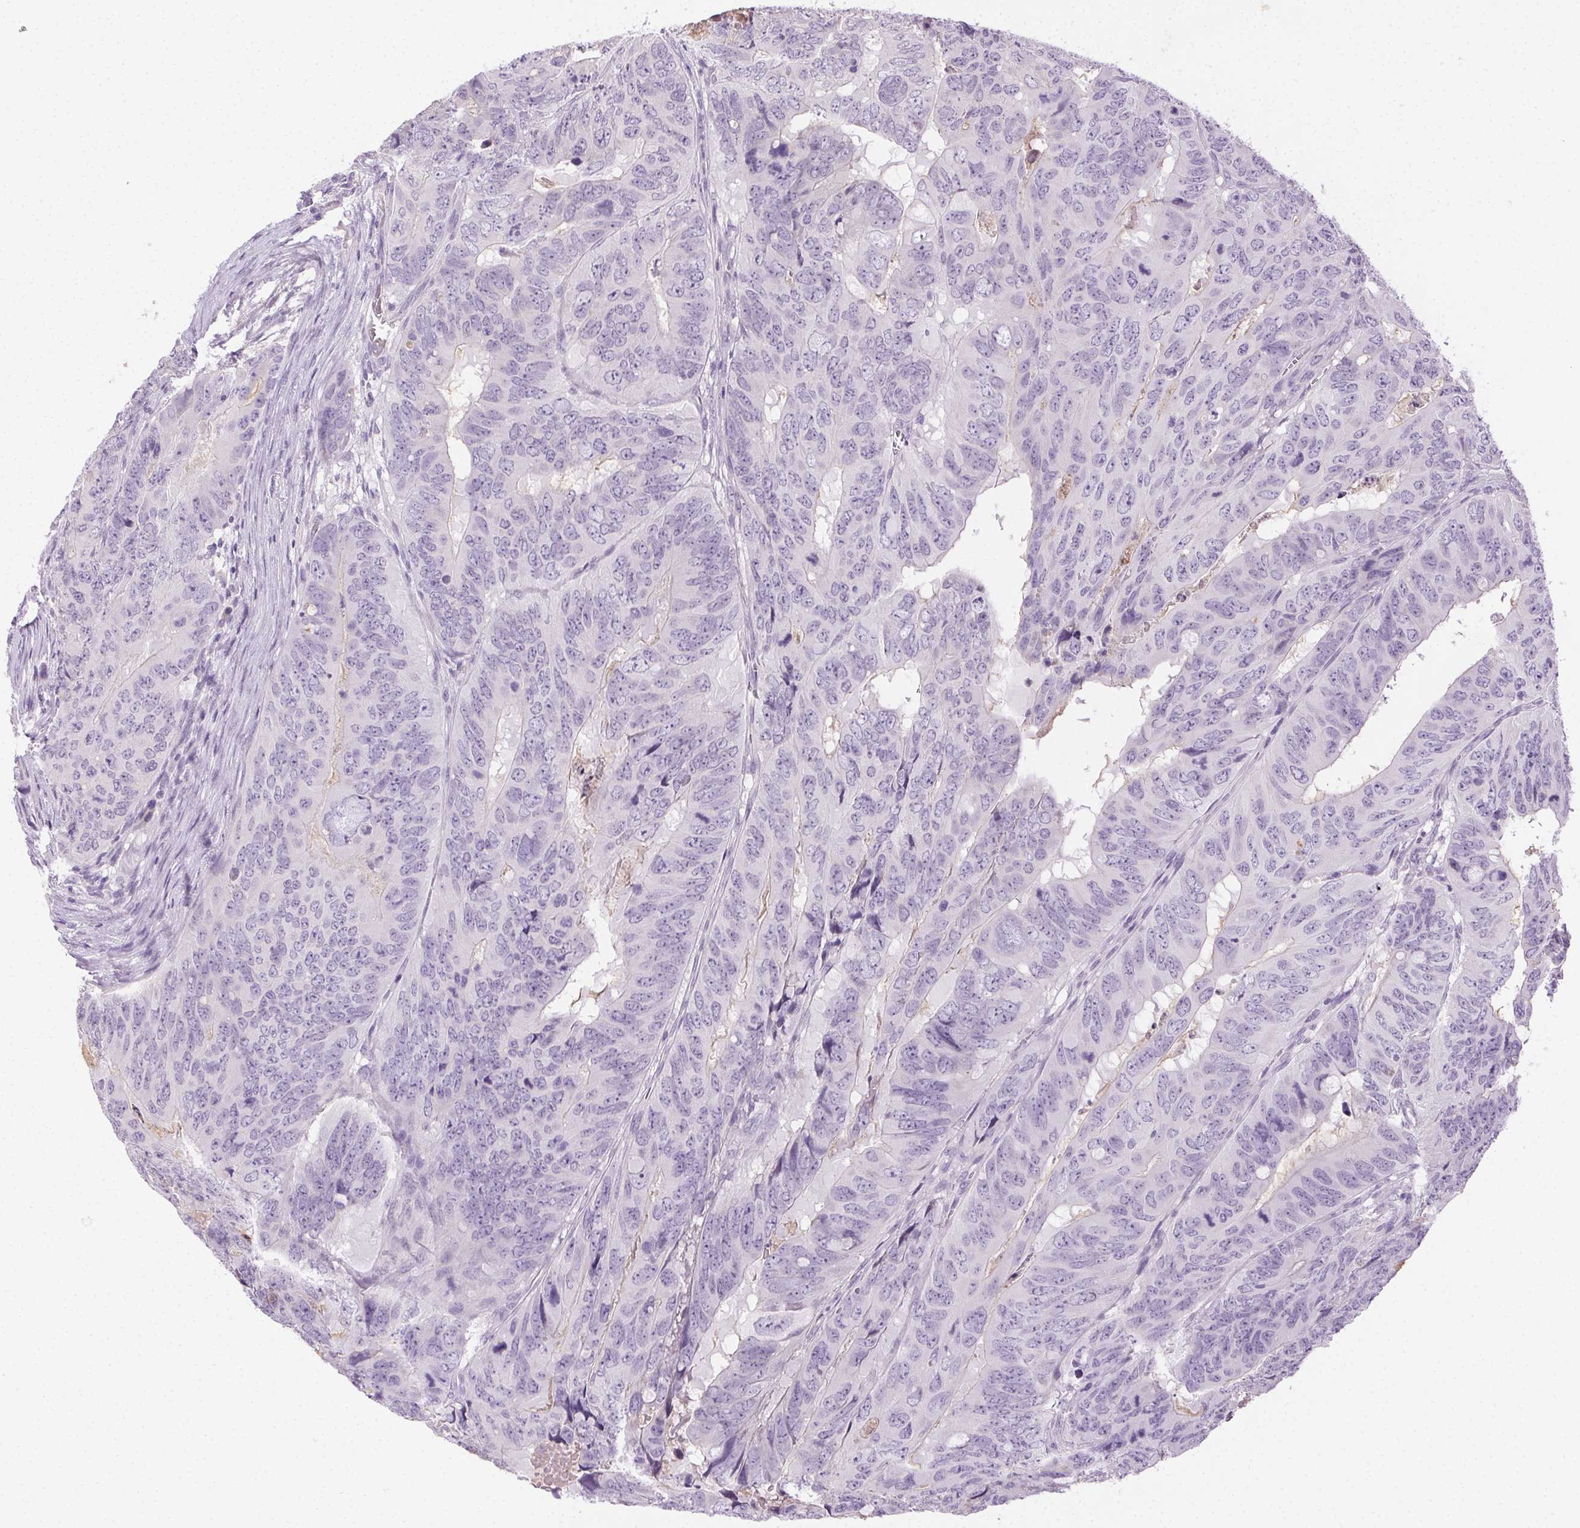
{"staining": {"intensity": "negative", "quantity": "none", "location": "none"}, "tissue": "colorectal cancer", "cell_type": "Tumor cells", "image_type": "cancer", "snomed": [{"axis": "morphology", "description": "Adenocarcinoma, NOS"}, {"axis": "topography", "description": "Colon"}], "caption": "Tumor cells show no significant positivity in colorectal cancer.", "gene": "BPIFB2", "patient": {"sex": "male", "age": 79}}